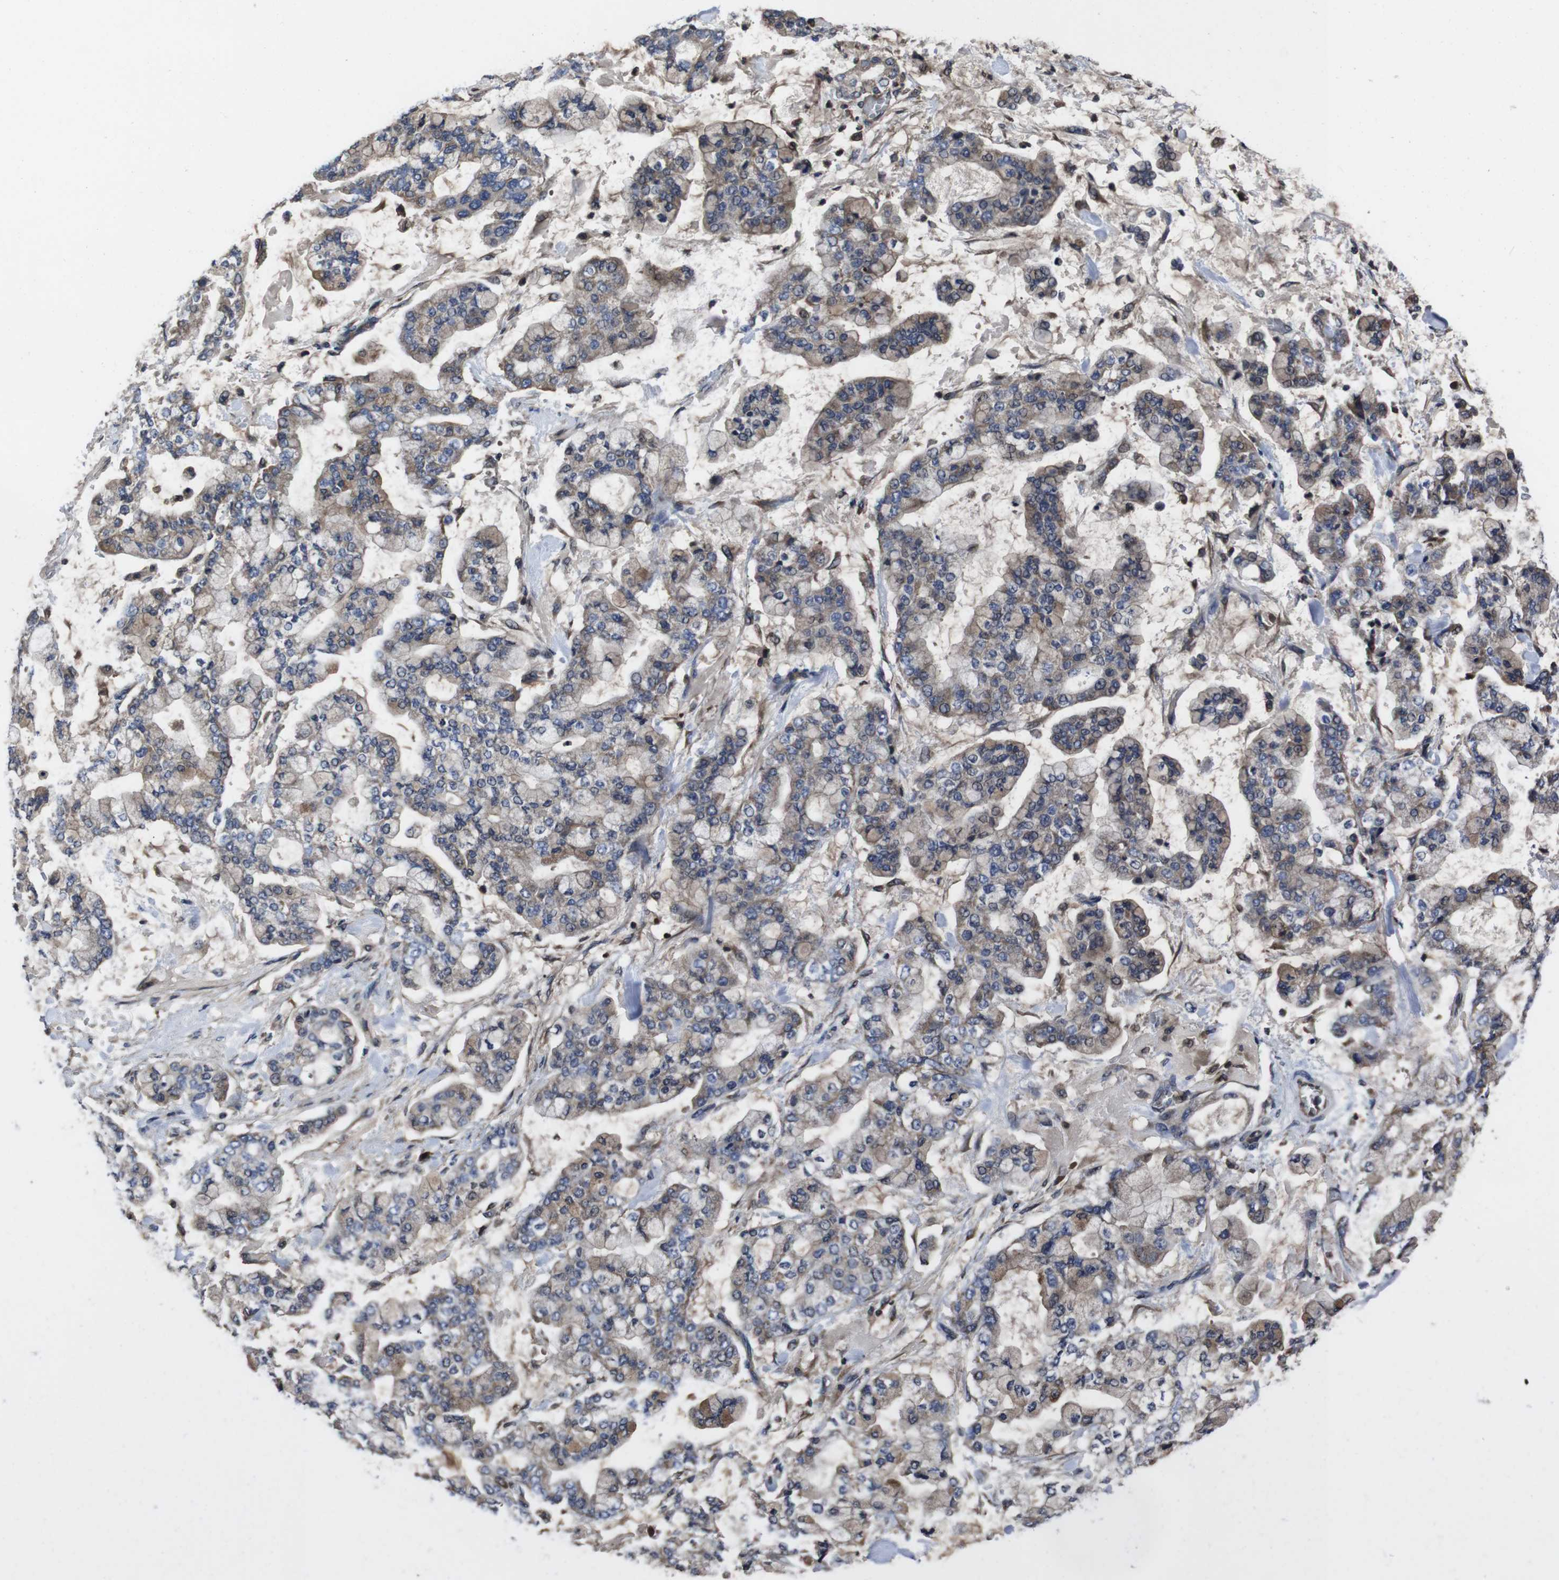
{"staining": {"intensity": "moderate", "quantity": "25%-75%", "location": "cytoplasmic/membranous"}, "tissue": "stomach cancer", "cell_type": "Tumor cells", "image_type": "cancer", "snomed": [{"axis": "morphology", "description": "Normal tissue, NOS"}, {"axis": "morphology", "description": "Adenocarcinoma, NOS"}, {"axis": "topography", "description": "Stomach, upper"}, {"axis": "topography", "description": "Stomach"}], "caption": "High-power microscopy captured an immunohistochemistry histopathology image of adenocarcinoma (stomach), revealing moderate cytoplasmic/membranous expression in approximately 25%-75% of tumor cells.", "gene": "CXCL11", "patient": {"sex": "male", "age": 76}}